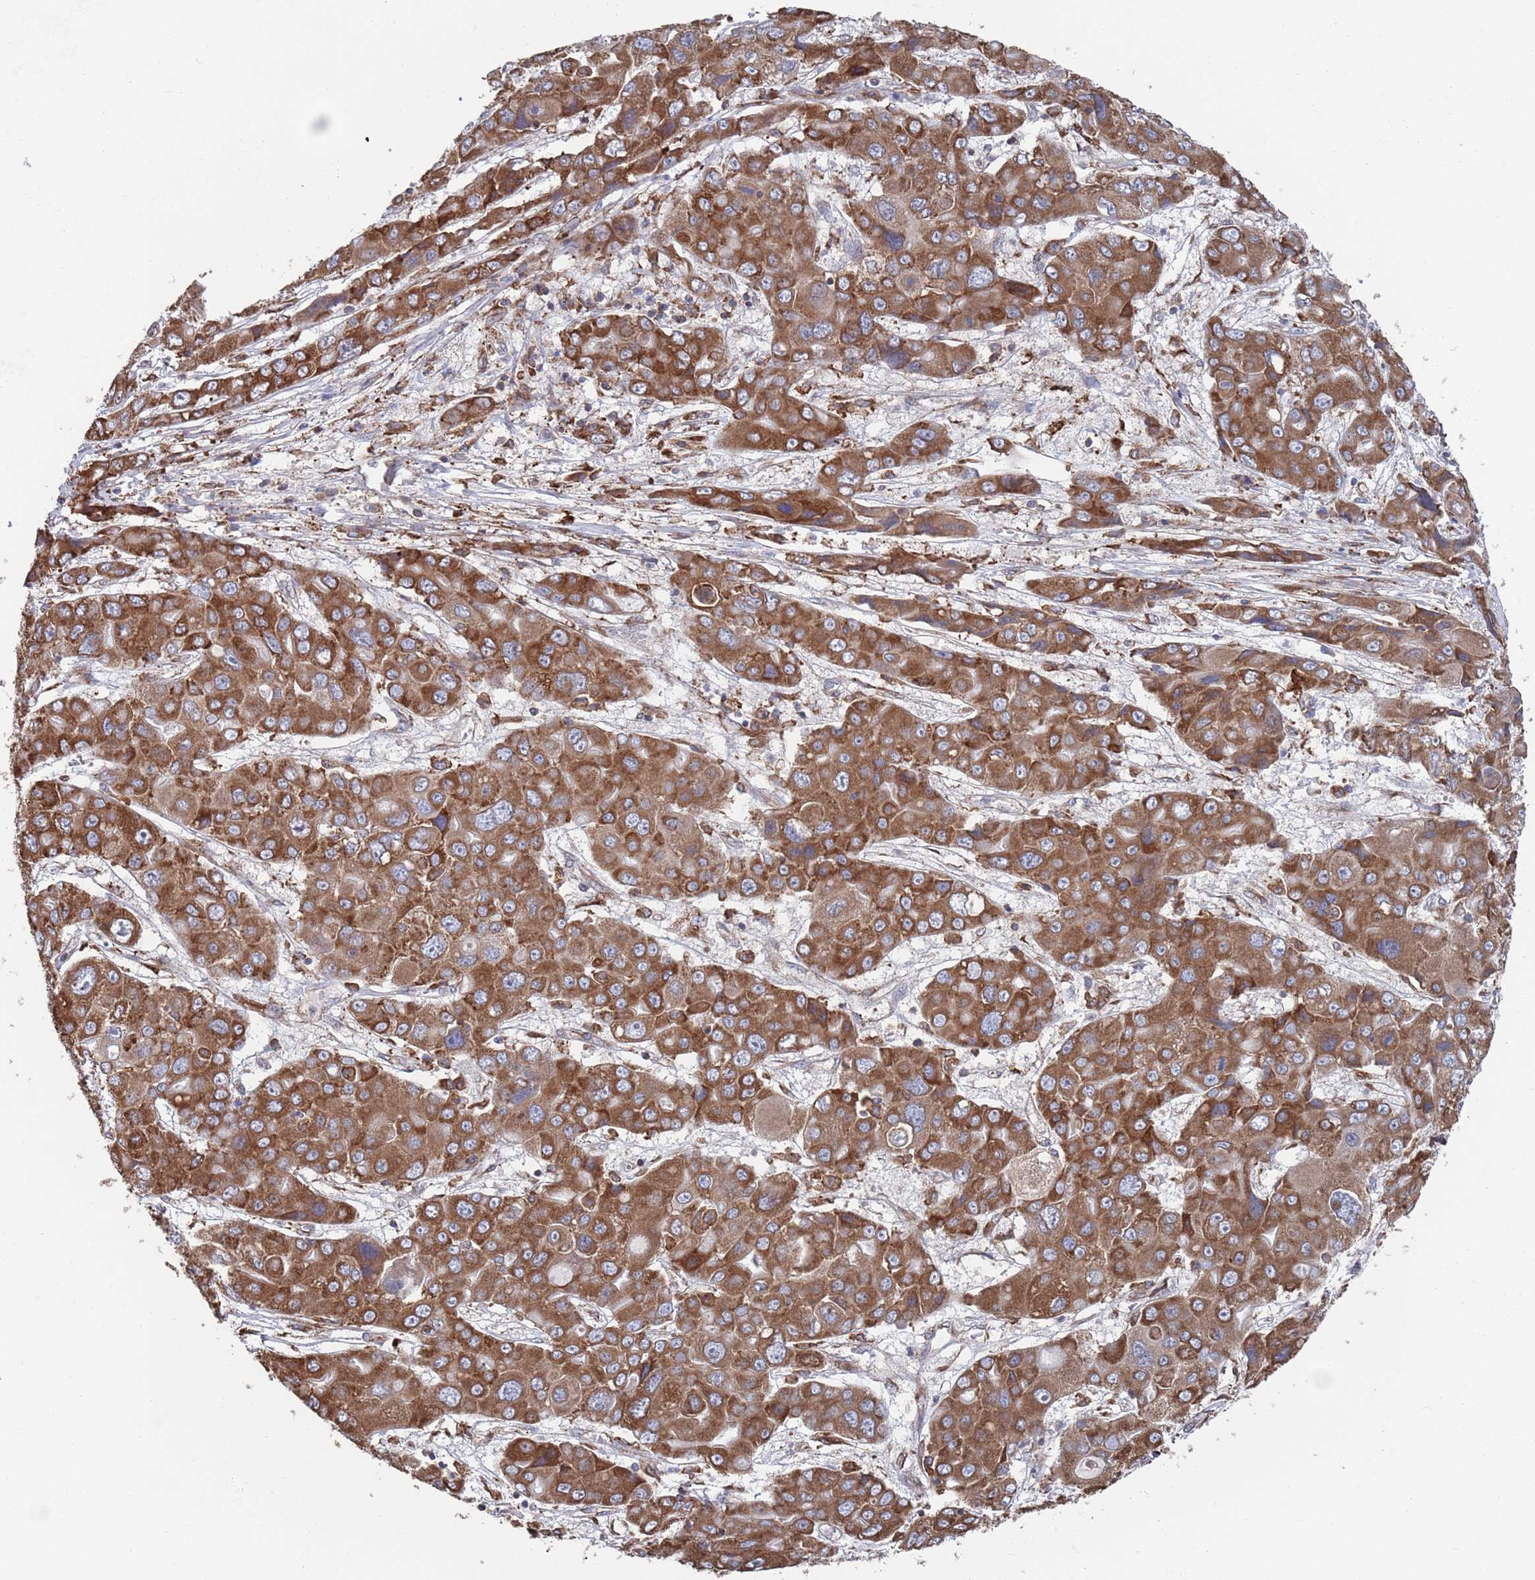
{"staining": {"intensity": "strong", "quantity": ">75%", "location": "cytoplasmic/membranous"}, "tissue": "liver cancer", "cell_type": "Tumor cells", "image_type": "cancer", "snomed": [{"axis": "morphology", "description": "Cholangiocarcinoma"}, {"axis": "topography", "description": "Liver"}], "caption": "Brown immunohistochemical staining in cholangiocarcinoma (liver) demonstrates strong cytoplasmic/membranous expression in about >75% of tumor cells.", "gene": "GID8", "patient": {"sex": "male", "age": 67}}